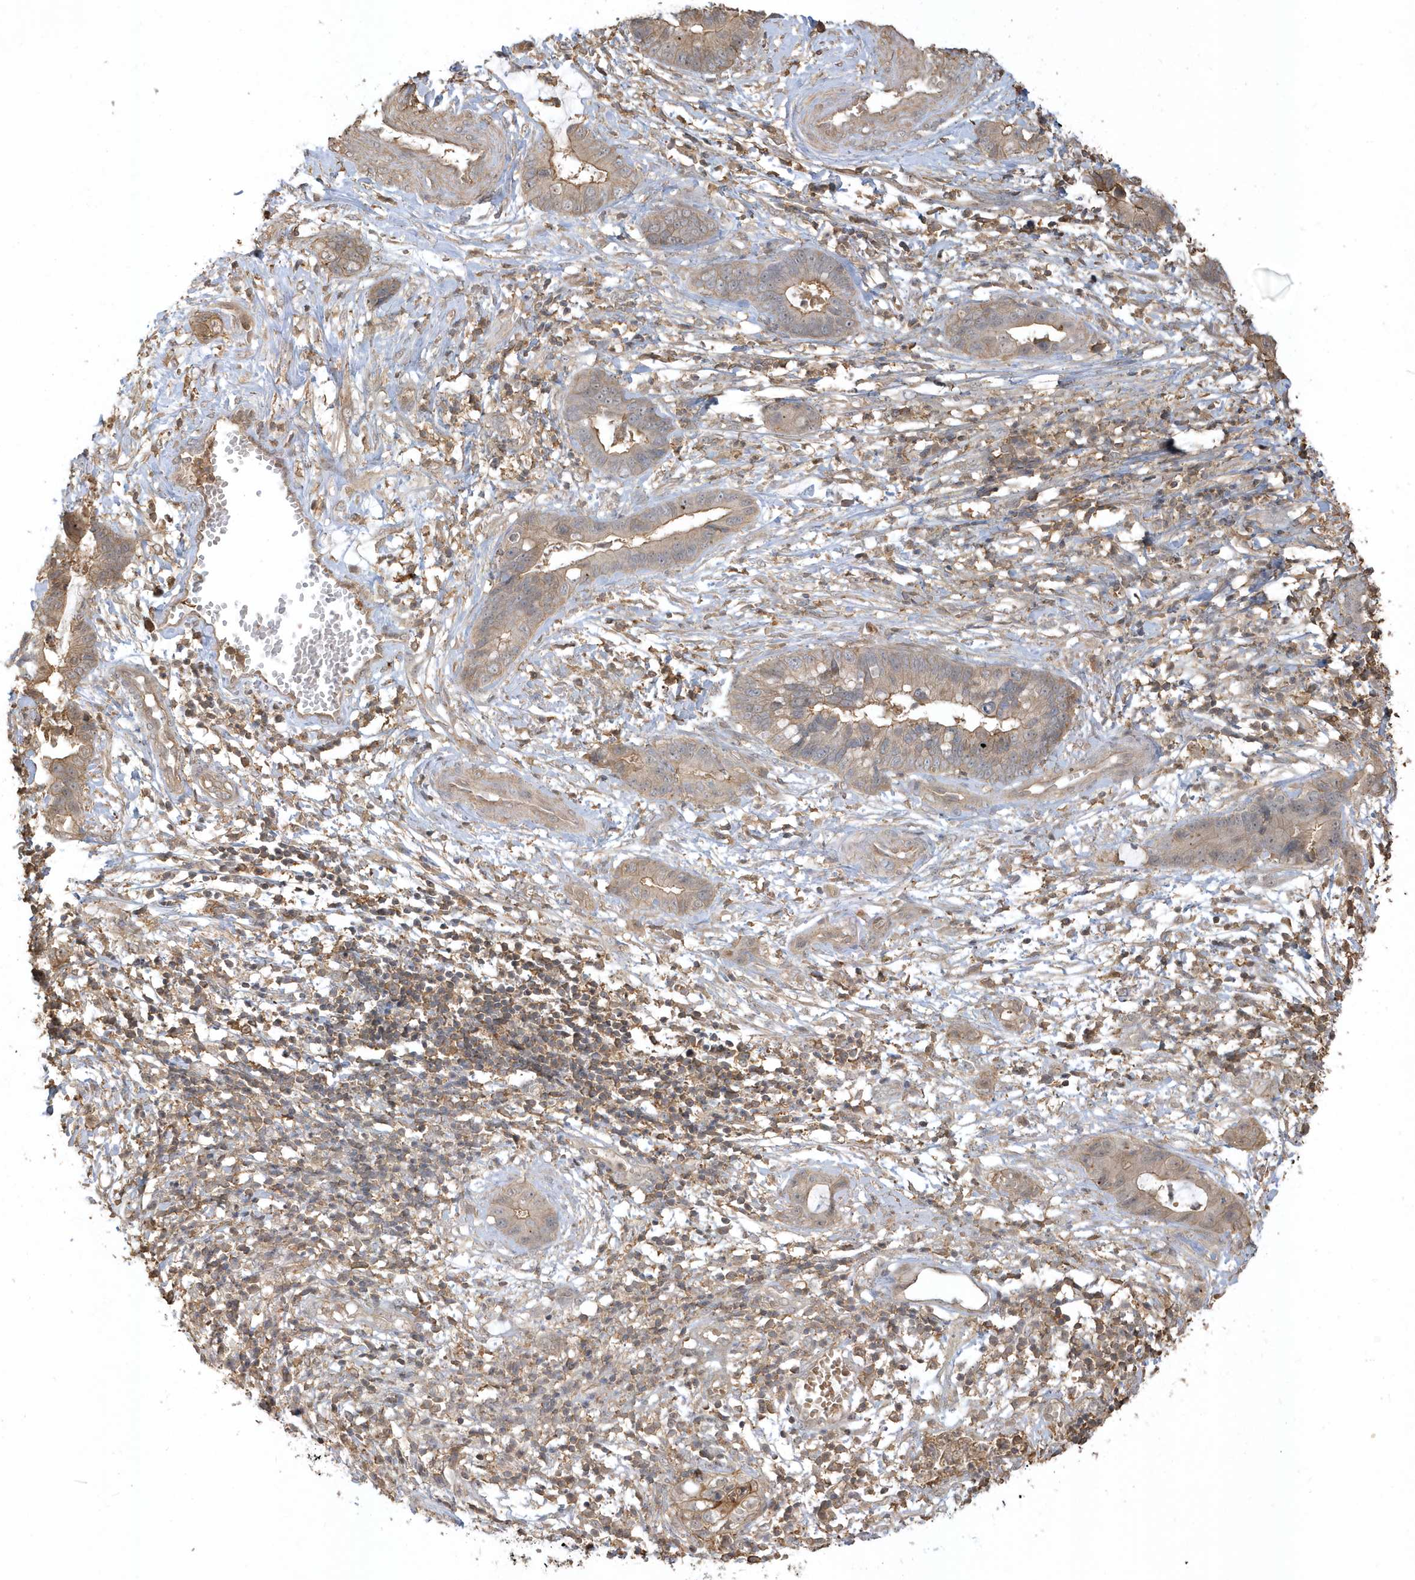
{"staining": {"intensity": "weak", "quantity": ">75%", "location": "cytoplasmic/membranous"}, "tissue": "cervical cancer", "cell_type": "Tumor cells", "image_type": "cancer", "snomed": [{"axis": "morphology", "description": "Adenocarcinoma, NOS"}, {"axis": "topography", "description": "Cervix"}], "caption": "IHC (DAB) staining of human cervical cancer reveals weak cytoplasmic/membranous protein staining in approximately >75% of tumor cells.", "gene": "ZBTB8A", "patient": {"sex": "female", "age": 44}}